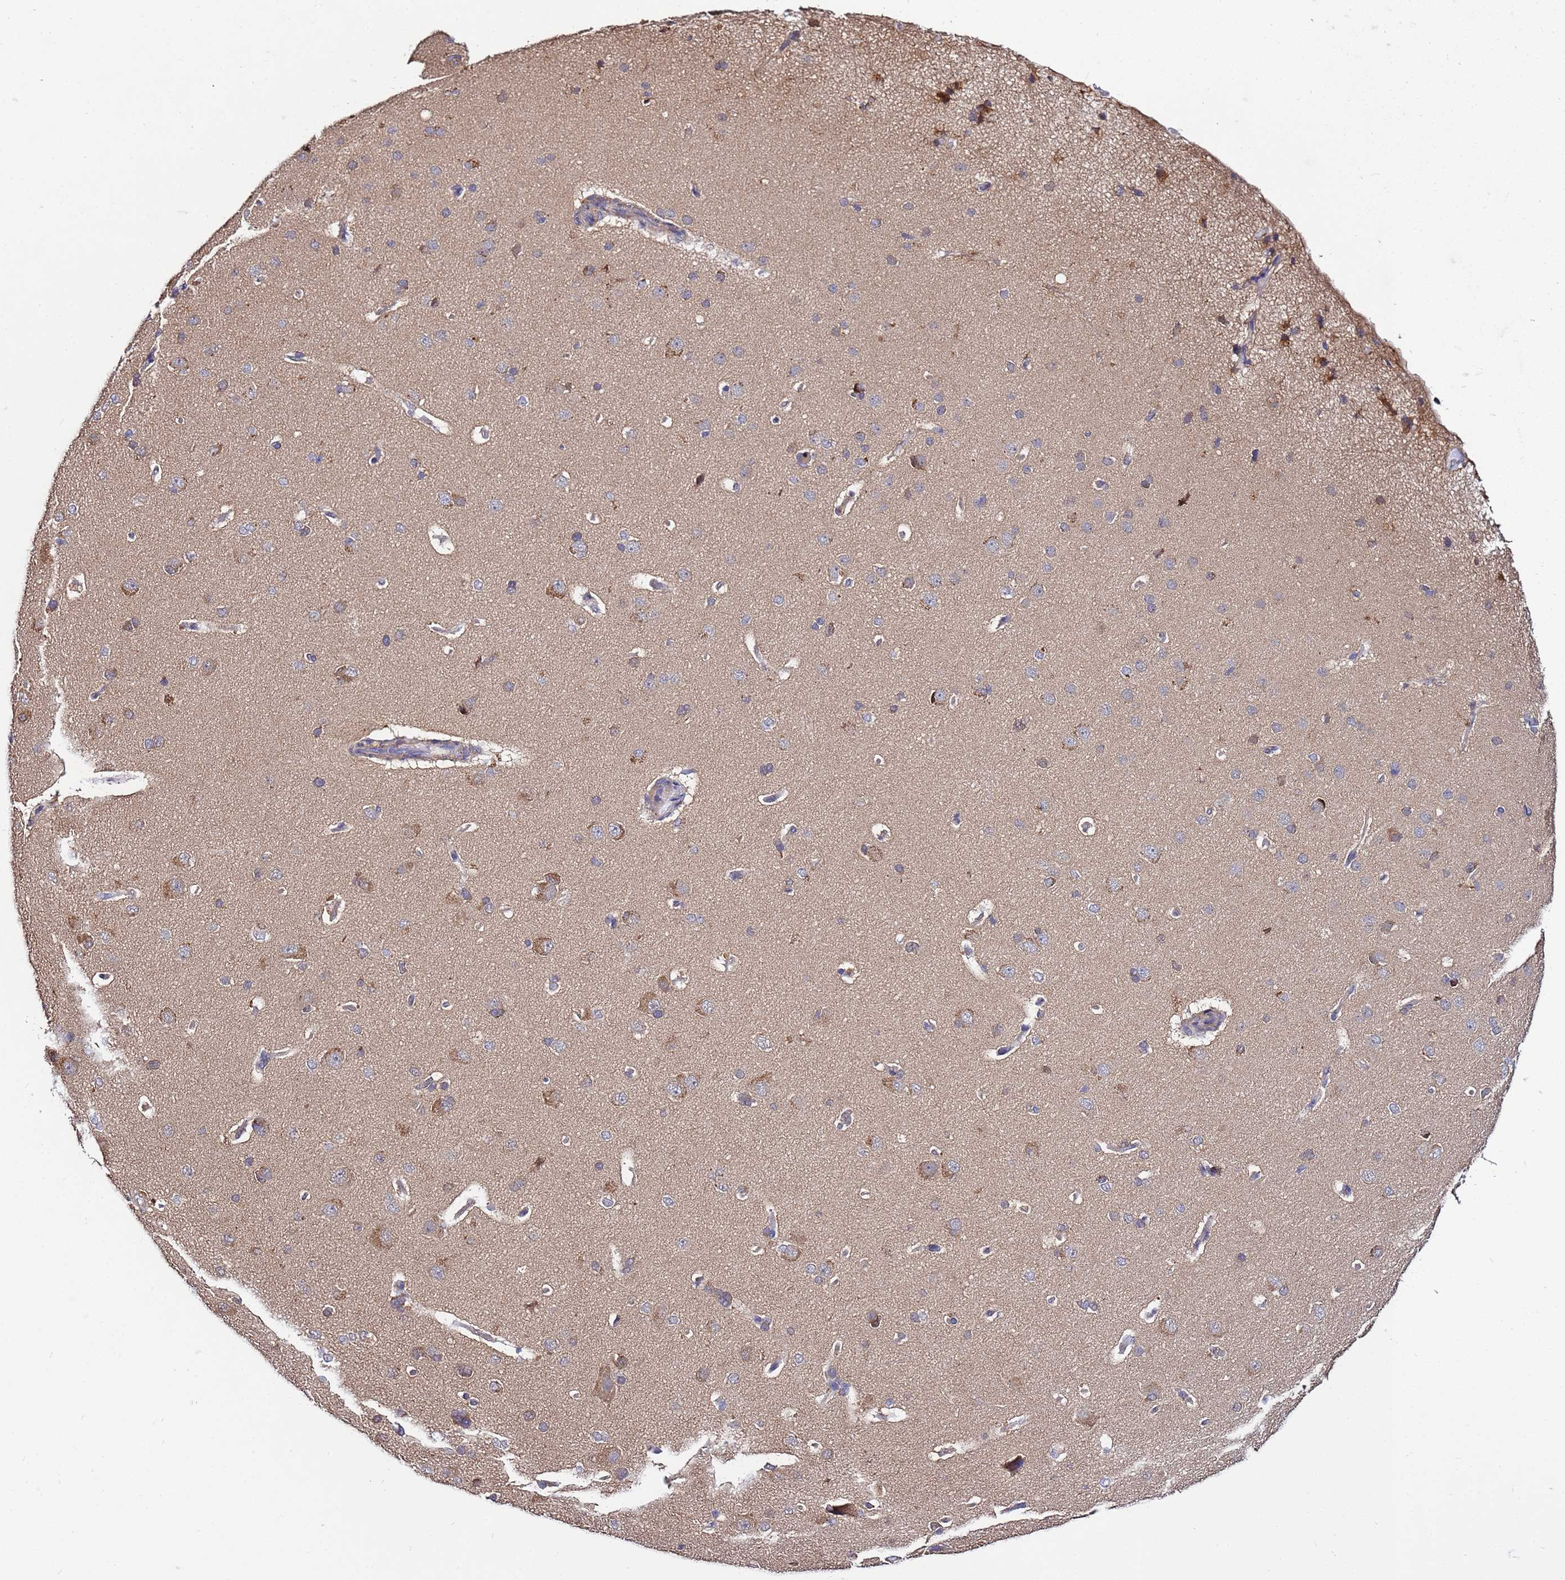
{"staining": {"intensity": "negative", "quantity": "none", "location": "none"}, "tissue": "cerebral cortex", "cell_type": "Endothelial cells", "image_type": "normal", "snomed": [{"axis": "morphology", "description": "Normal tissue, NOS"}, {"axis": "topography", "description": "Cerebral cortex"}], "caption": "A histopathology image of human cerebral cortex is negative for staining in endothelial cells. Nuclei are stained in blue.", "gene": "NAXE", "patient": {"sex": "male", "age": 62}}